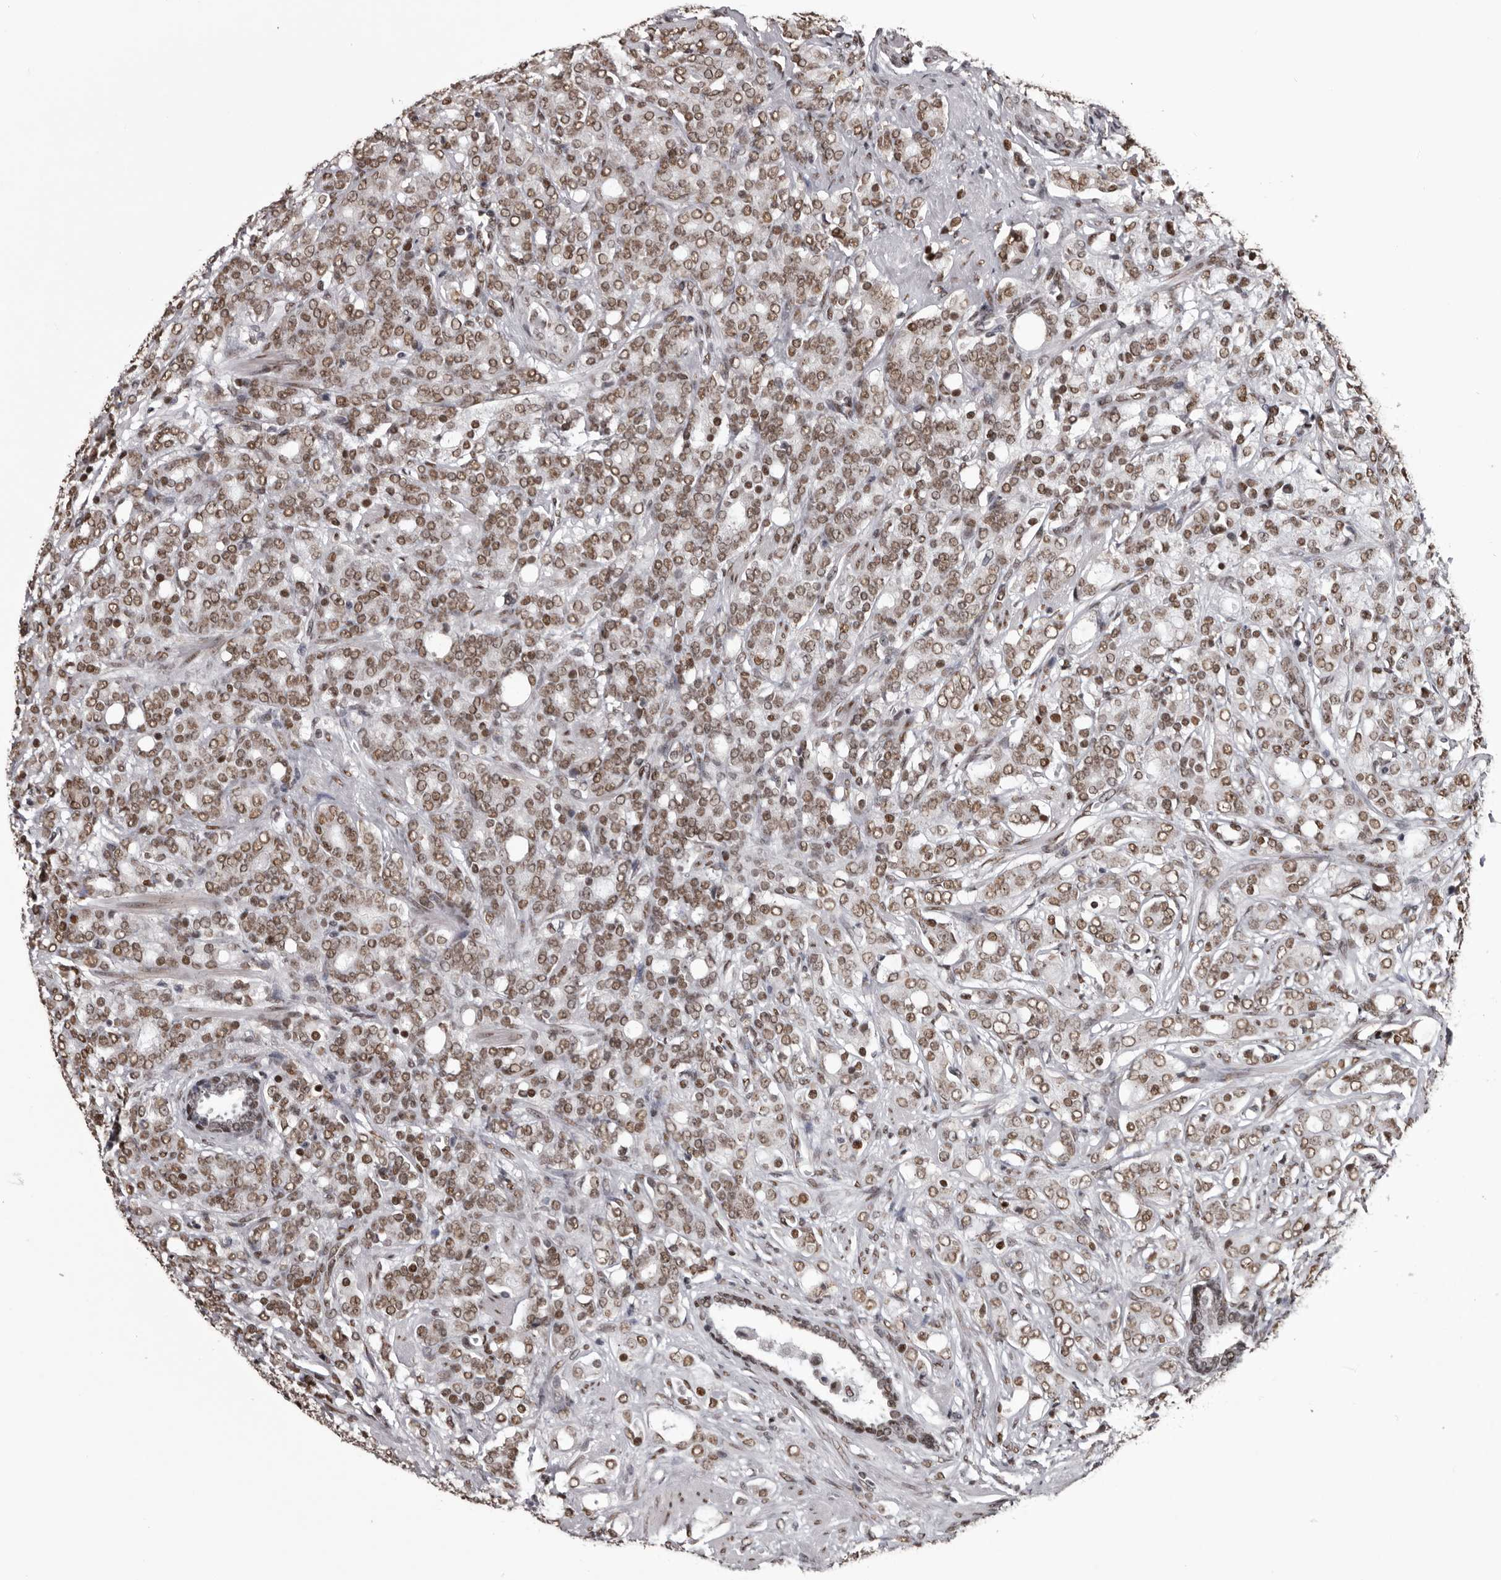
{"staining": {"intensity": "moderate", "quantity": ">75%", "location": "nuclear"}, "tissue": "prostate cancer", "cell_type": "Tumor cells", "image_type": "cancer", "snomed": [{"axis": "morphology", "description": "Adenocarcinoma, High grade"}, {"axis": "topography", "description": "Prostate"}], "caption": "Tumor cells reveal moderate nuclear positivity in approximately >75% of cells in prostate cancer (adenocarcinoma (high-grade)).", "gene": "NUMA1", "patient": {"sex": "male", "age": 62}}